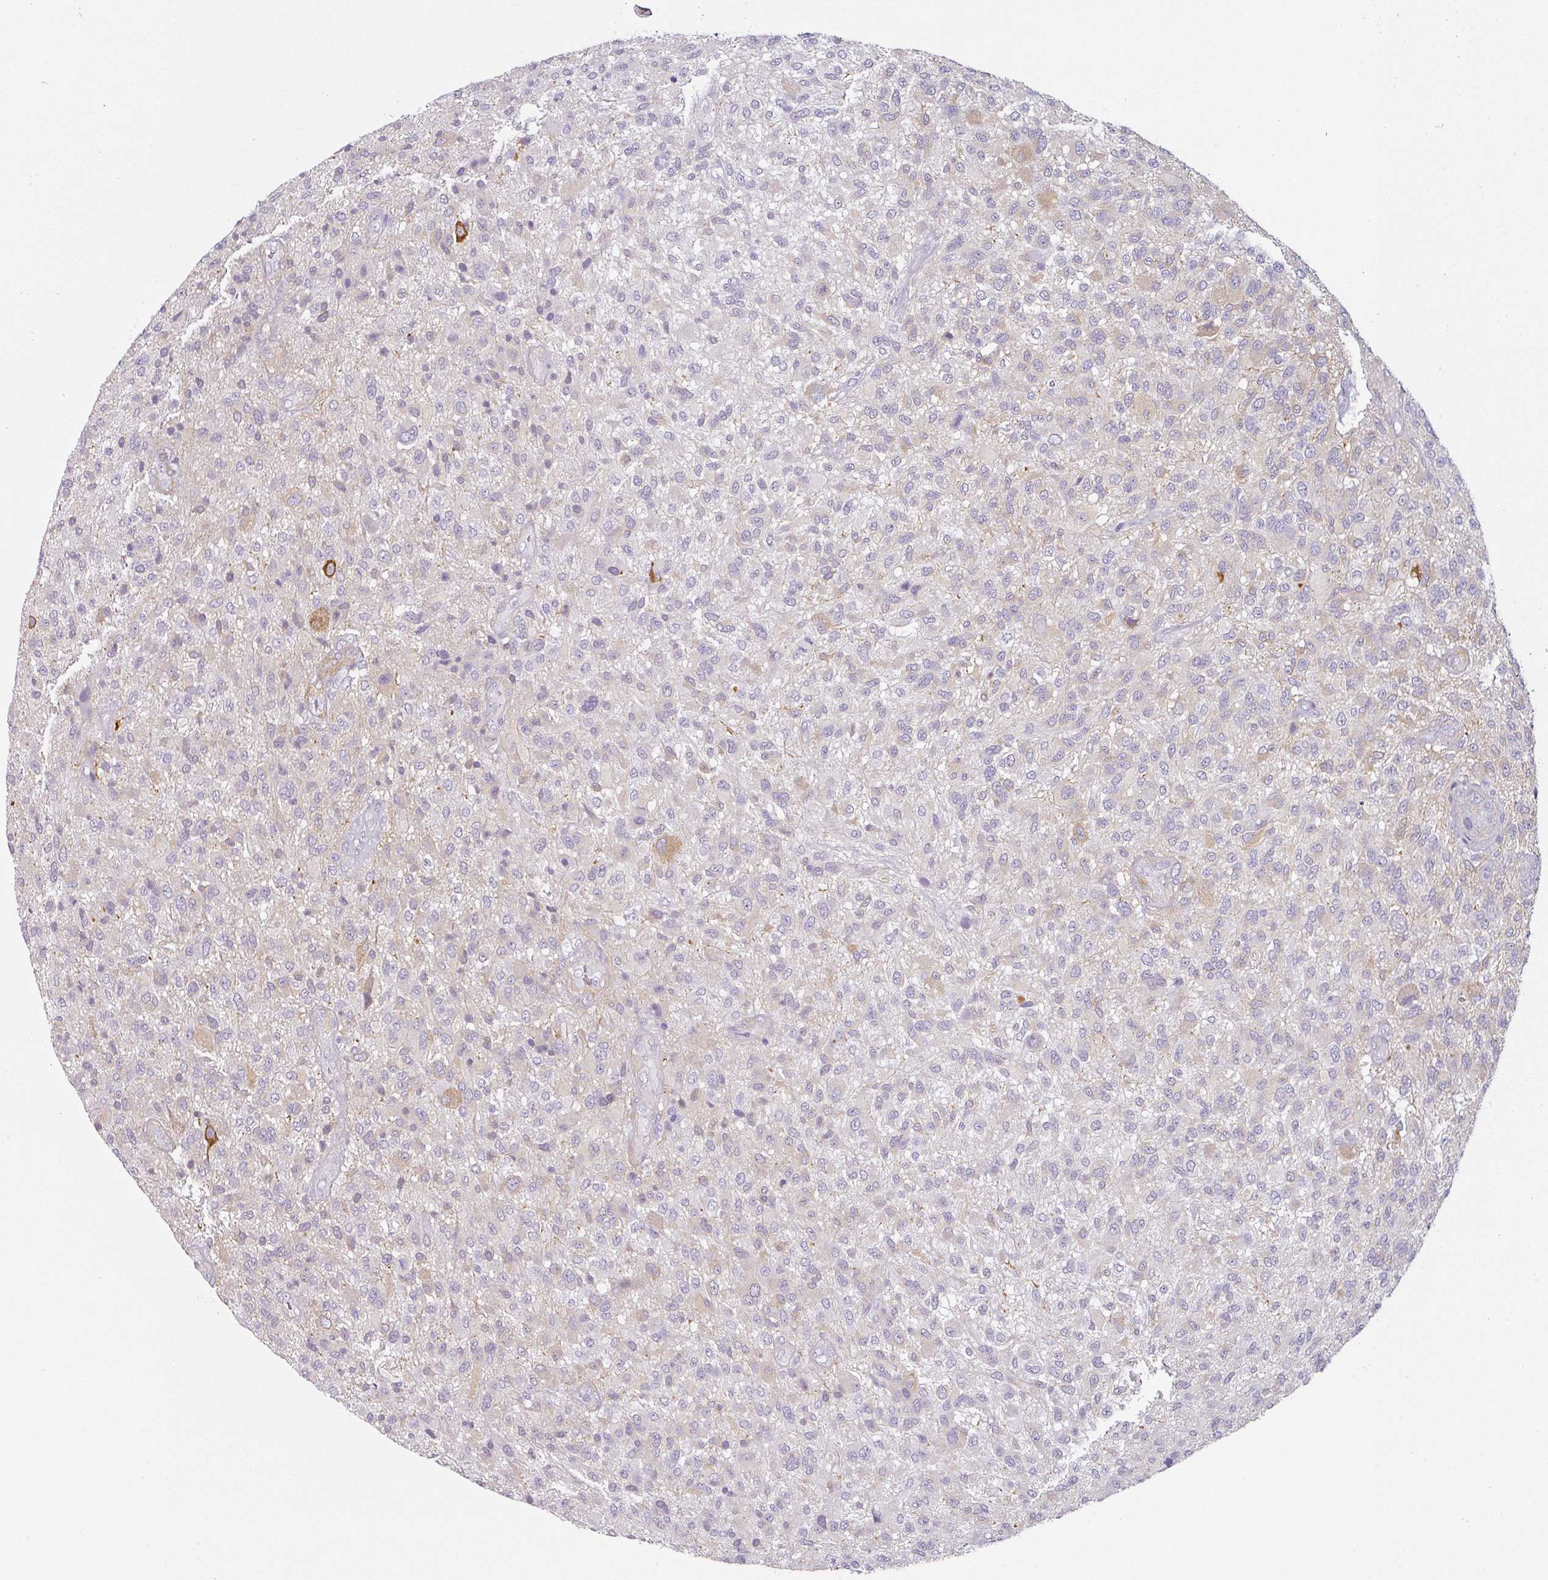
{"staining": {"intensity": "negative", "quantity": "none", "location": "none"}, "tissue": "glioma", "cell_type": "Tumor cells", "image_type": "cancer", "snomed": [{"axis": "morphology", "description": "Glioma, malignant, High grade"}, {"axis": "topography", "description": "Brain"}], "caption": "Tumor cells show no significant protein positivity in glioma.", "gene": "CAP2", "patient": {"sex": "male", "age": 47}}